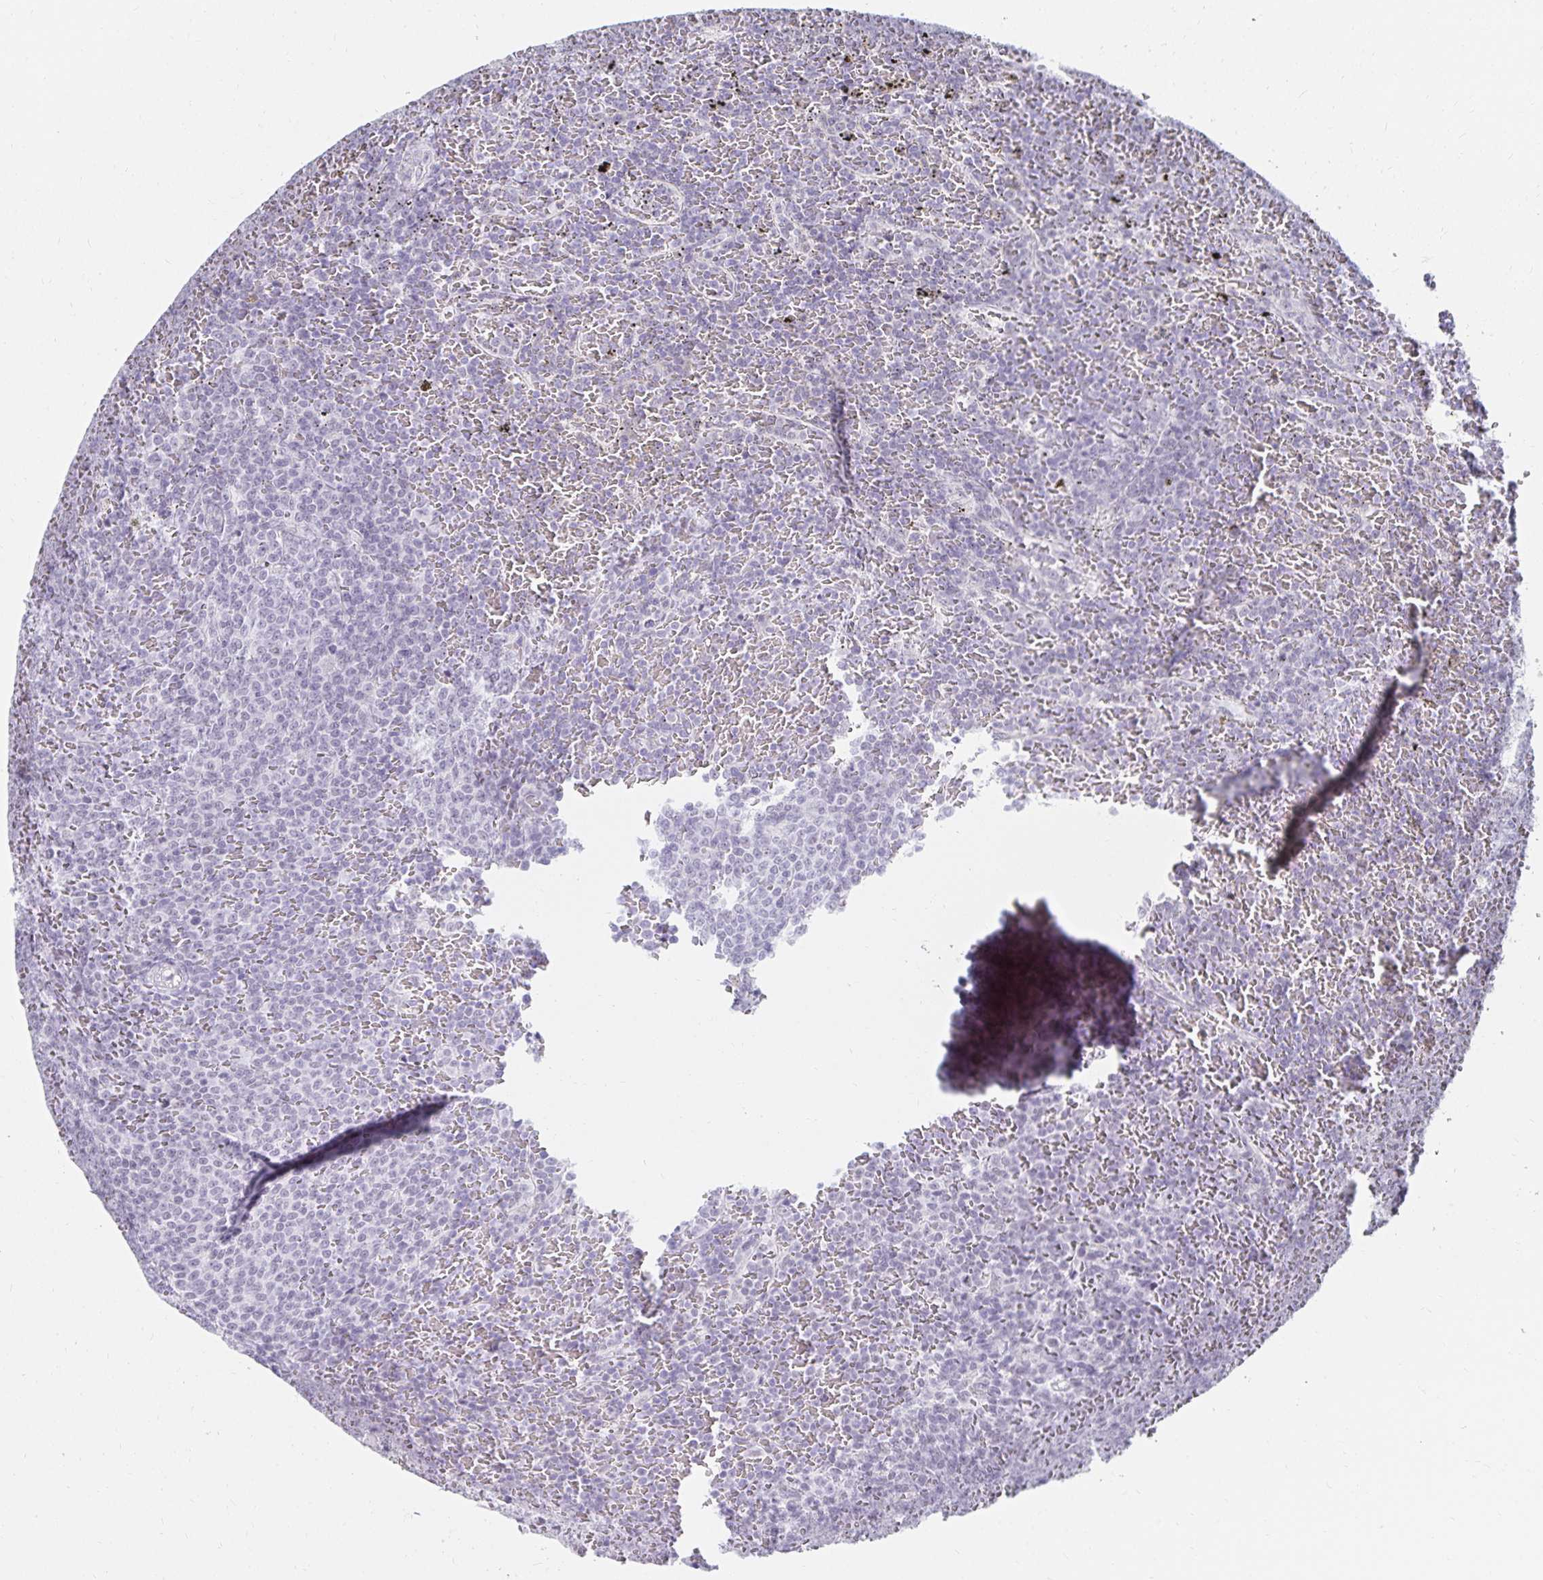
{"staining": {"intensity": "negative", "quantity": "none", "location": "none"}, "tissue": "lymphoma", "cell_type": "Tumor cells", "image_type": "cancer", "snomed": [{"axis": "morphology", "description": "Malignant lymphoma, non-Hodgkin's type, Low grade"}, {"axis": "topography", "description": "Spleen"}], "caption": "Immunohistochemistry (IHC) of low-grade malignant lymphoma, non-Hodgkin's type exhibits no expression in tumor cells.", "gene": "C20orf85", "patient": {"sex": "female", "age": 77}}